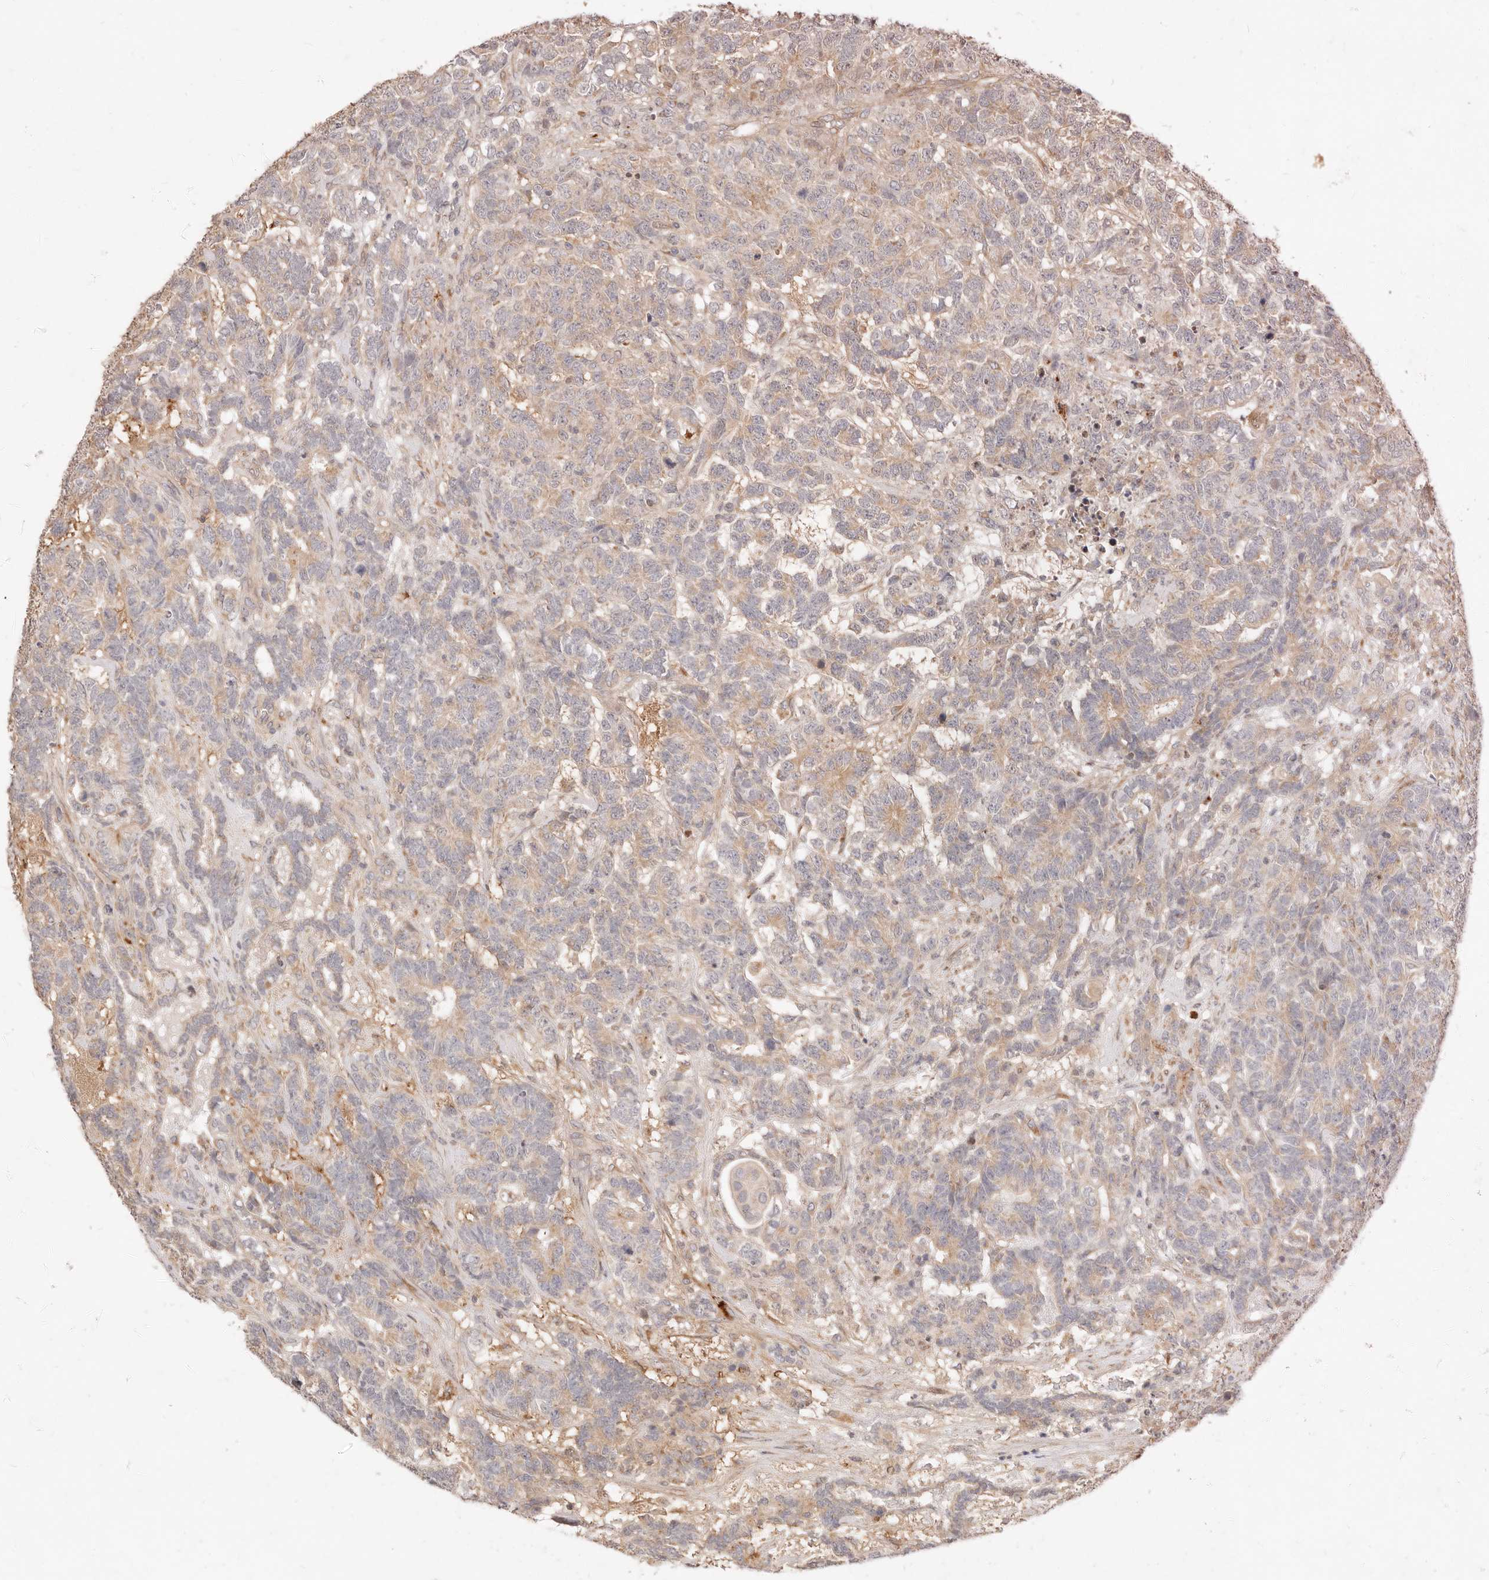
{"staining": {"intensity": "weak", "quantity": "25%-75%", "location": "cytoplasmic/membranous"}, "tissue": "testis cancer", "cell_type": "Tumor cells", "image_type": "cancer", "snomed": [{"axis": "morphology", "description": "Carcinoma, Embryonal, NOS"}, {"axis": "topography", "description": "Testis"}], "caption": "Approximately 25%-75% of tumor cells in testis embryonal carcinoma display weak cytoplasmic/membranous protein expression as visualized by brown immunohistochemical staining.", "gene": "UBXN10", "patient": {"sex": "male", "age": 26}}